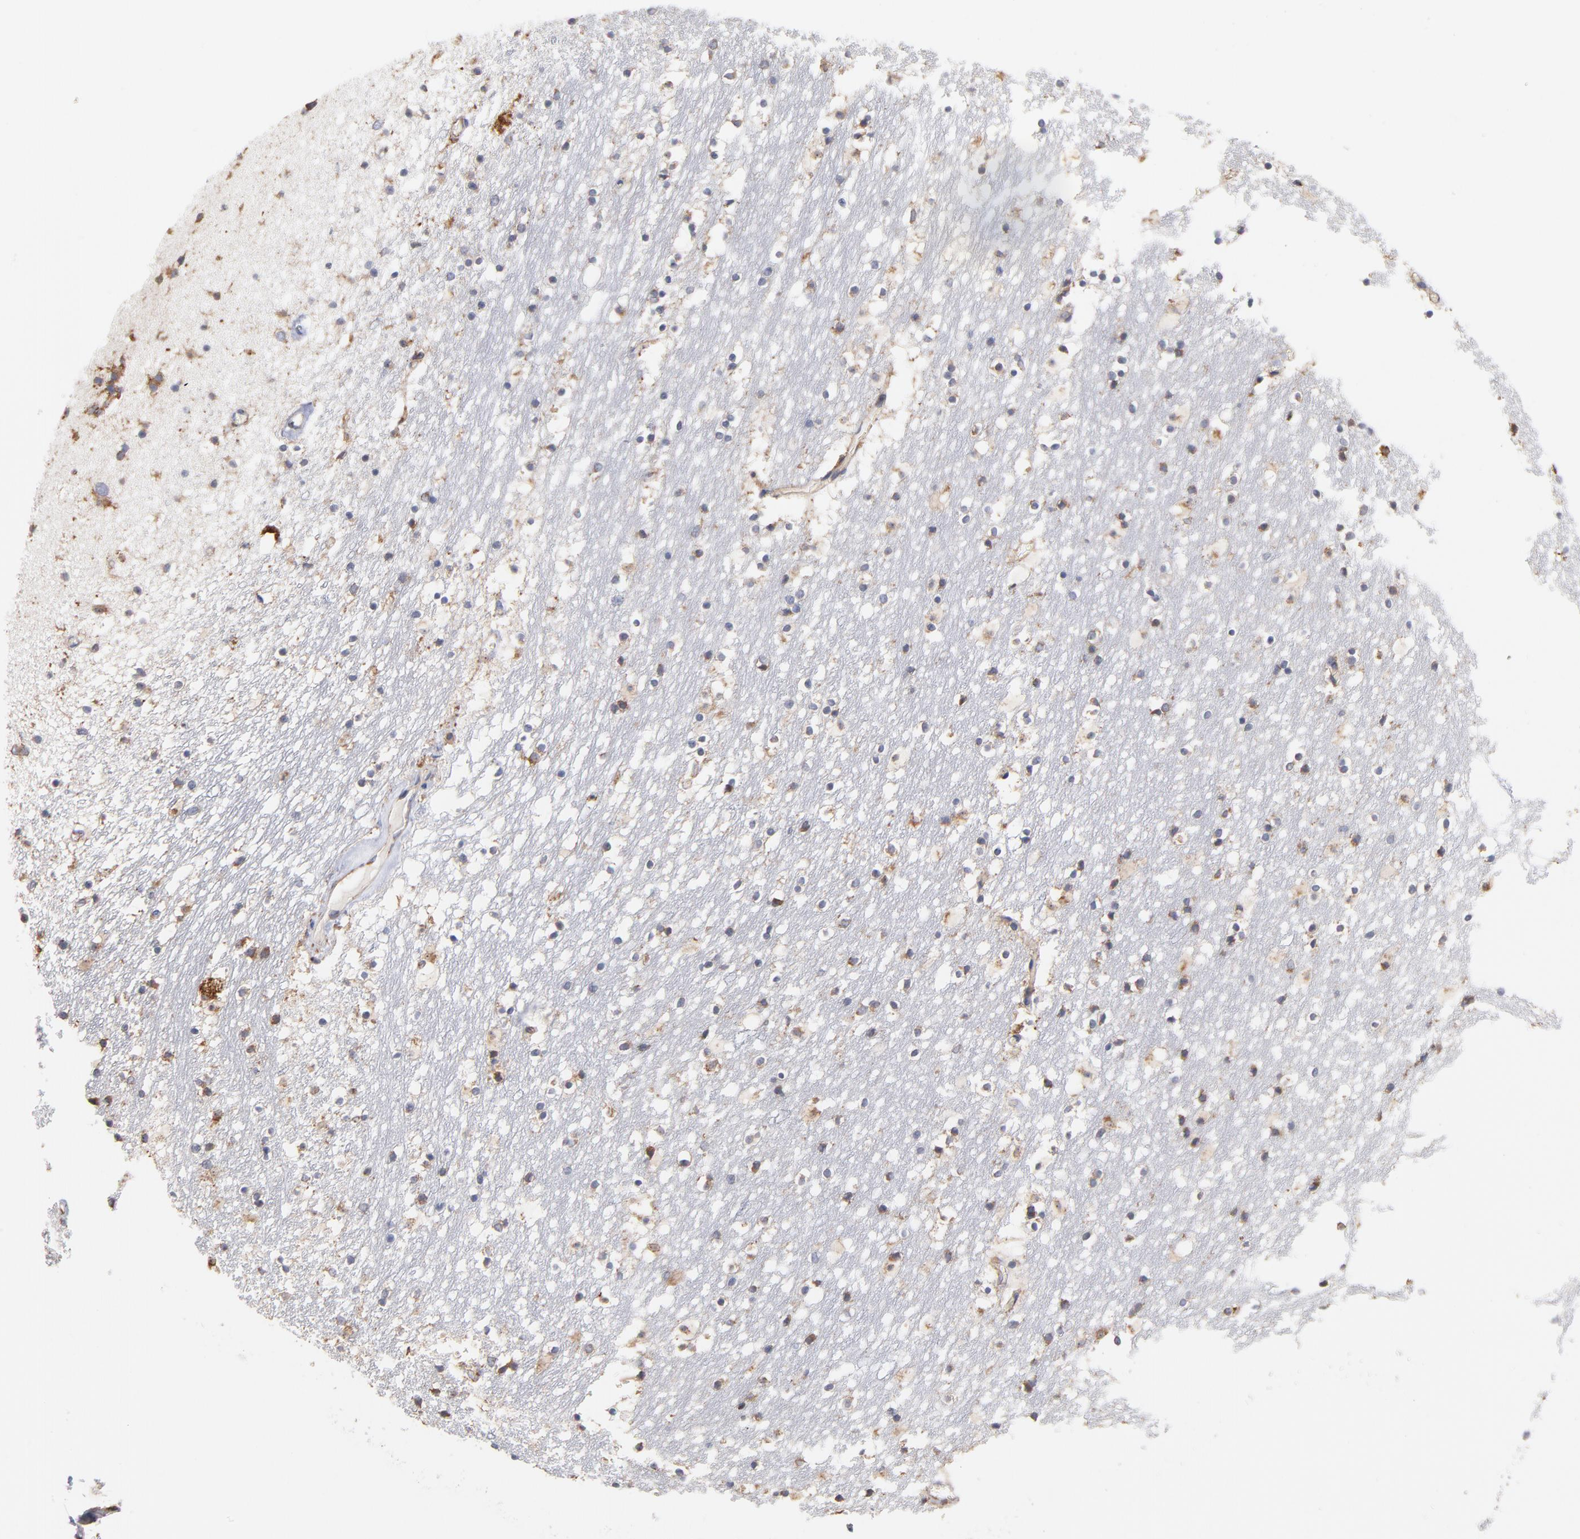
{"staining": {"intensity": "moderate", "quantity": "<25%", "location": "cytoplasmic/membranous"}, "tissue": "caudate", "cell_type": "Glial cells", "image_type": "normal", "snomed": [{"axis": "morphology", "description": "Normal tissue, NOS"}, {"axis": "topography", "description": "Lateral ventricle wall"}], "caption": "DAB immunohistochemical staining of unremarkable caudate shows moderate cytoplasmic/membranous protein staining in about <25% of glial cells.", "gene": "RPL9", "patient": {"sex": "male", "age": 45}}